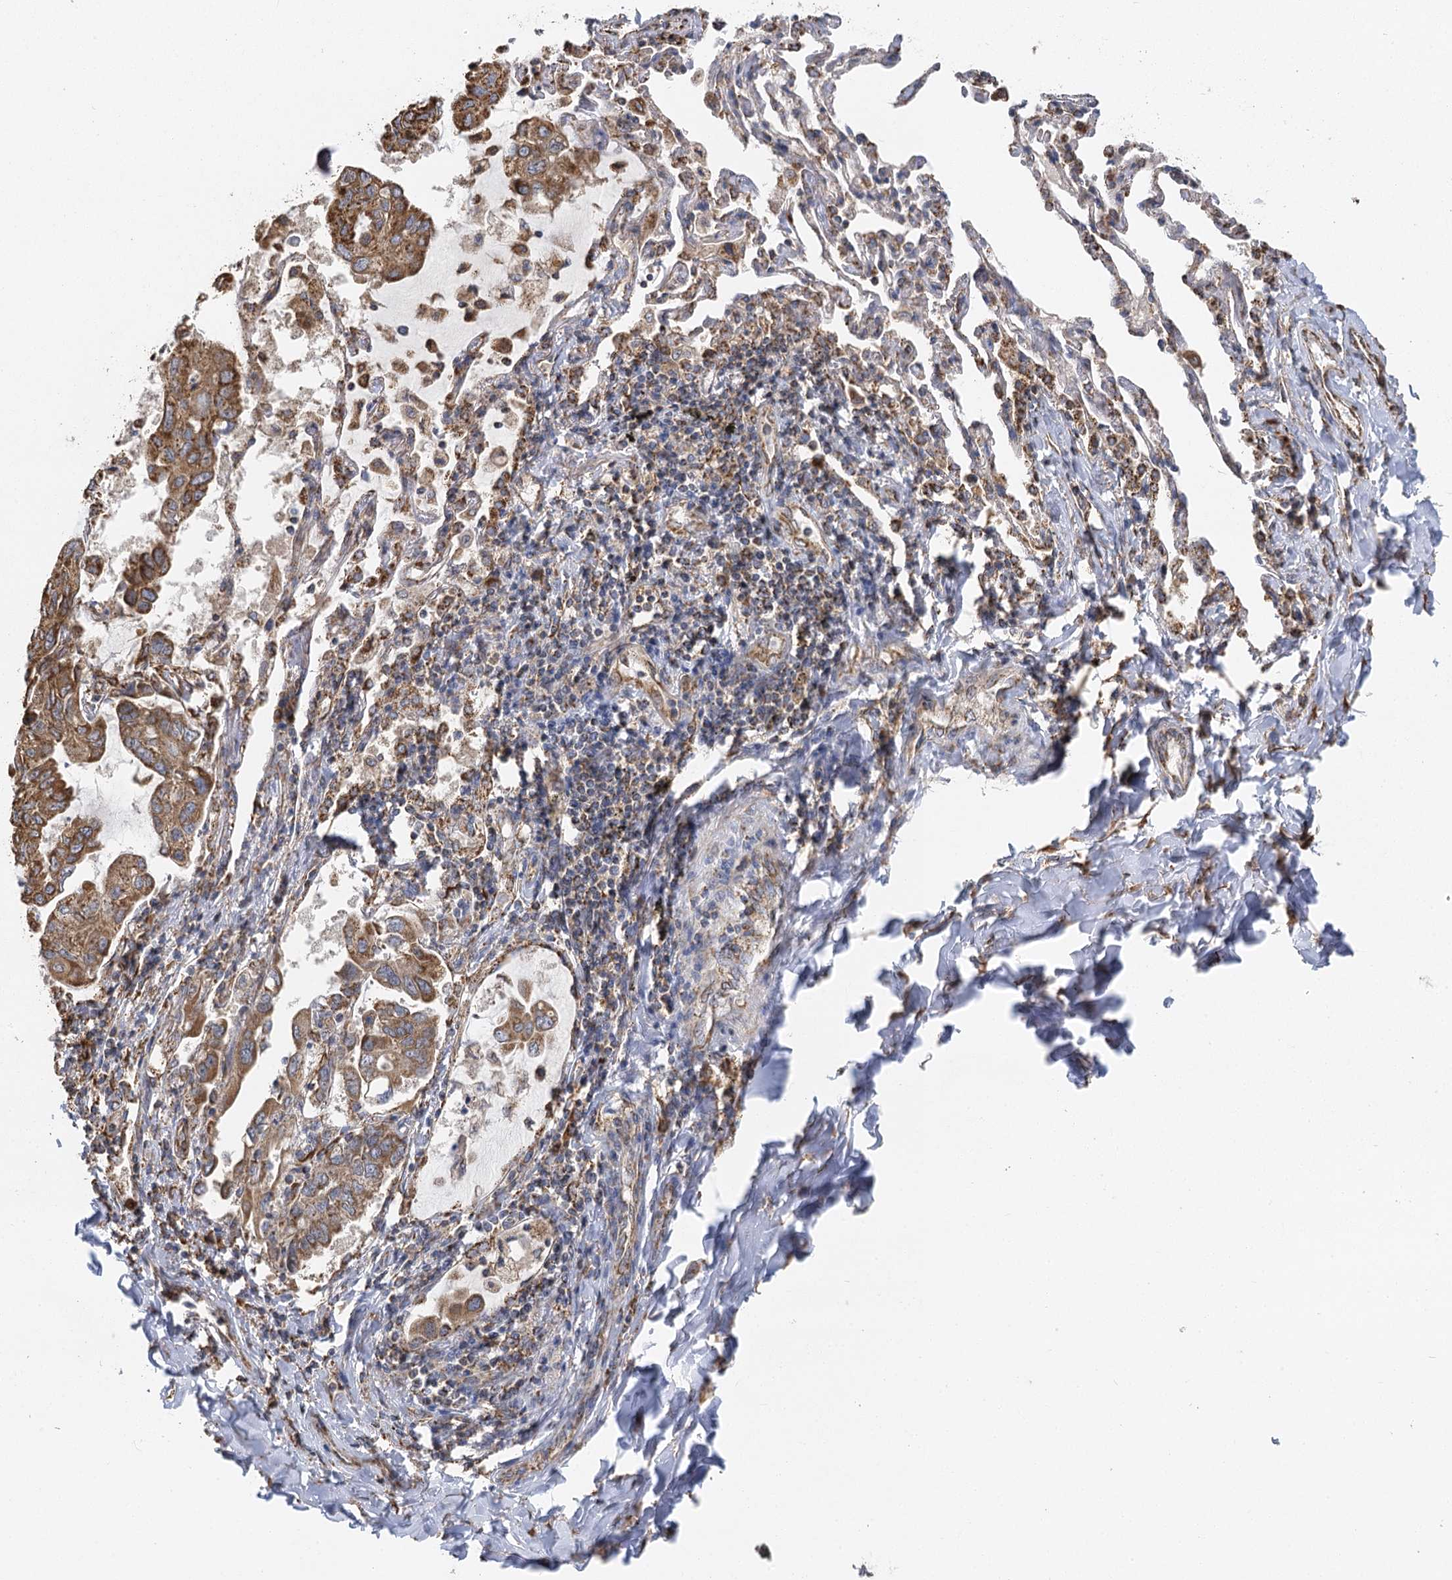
{"staining": {"intensity": "moderate", "quantity": ">75%", "location": "cytoplasmic/membranous"}, "tissue": "lung cancer", "cell_type": "Tumor cells", "image_type": "cancer", "snomed": [{"axis": "morphology", "description": "Adenocarcinoma, NOS"}, {"axis": "topography", "description": "Lung"}], "caption": "IHC (DAB) staining of human lung cancer displays moderate cytoplasmic/membranous protein expression in about >75% of tumor cells.", "gene": "IL11RA", "patient": {"sex": "male", "age": 64}}